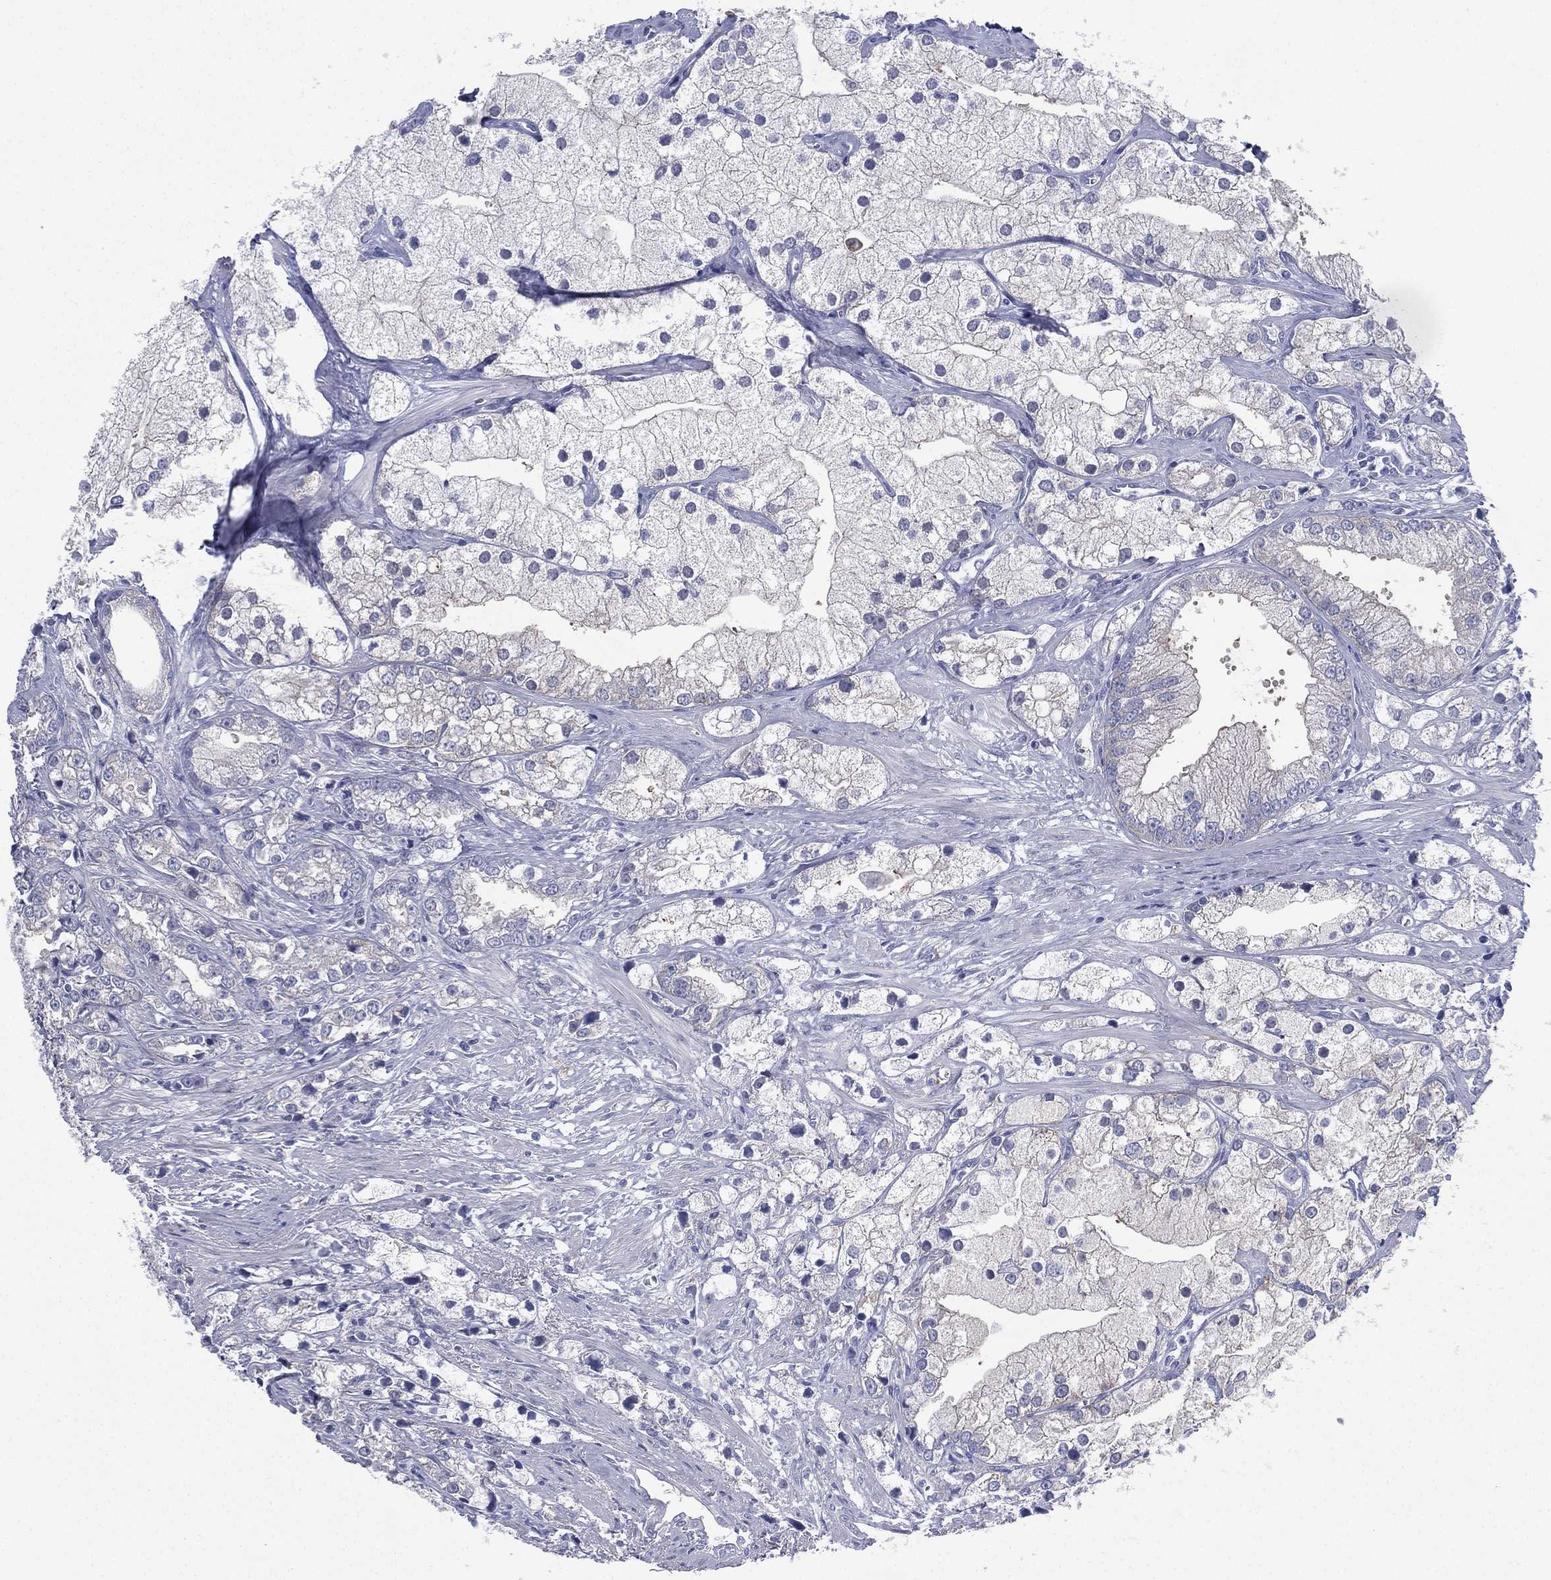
{"staining": {"intensity": "negative", "quantity": "none", "location": "none"}, "tissue": "prostate cancer", "cell_type": "Tumor cells", "image_type": "cancer", "snomed": [{"axis": "morphology", "description": "Adenocarcinoma, NOS"}, {"axis": "topography", "description": "Prostate and seminal vesicle, NOS"}, {"axis": "topography", "description": "Prostate"}], "caption": "Human prostate cancer (adenocarcinoma) stained for a protein using immunohistochemistry displays no positivity in tumor cells.", "gene": "FCER2", "patient": {"sex": "male", "age": 79}}